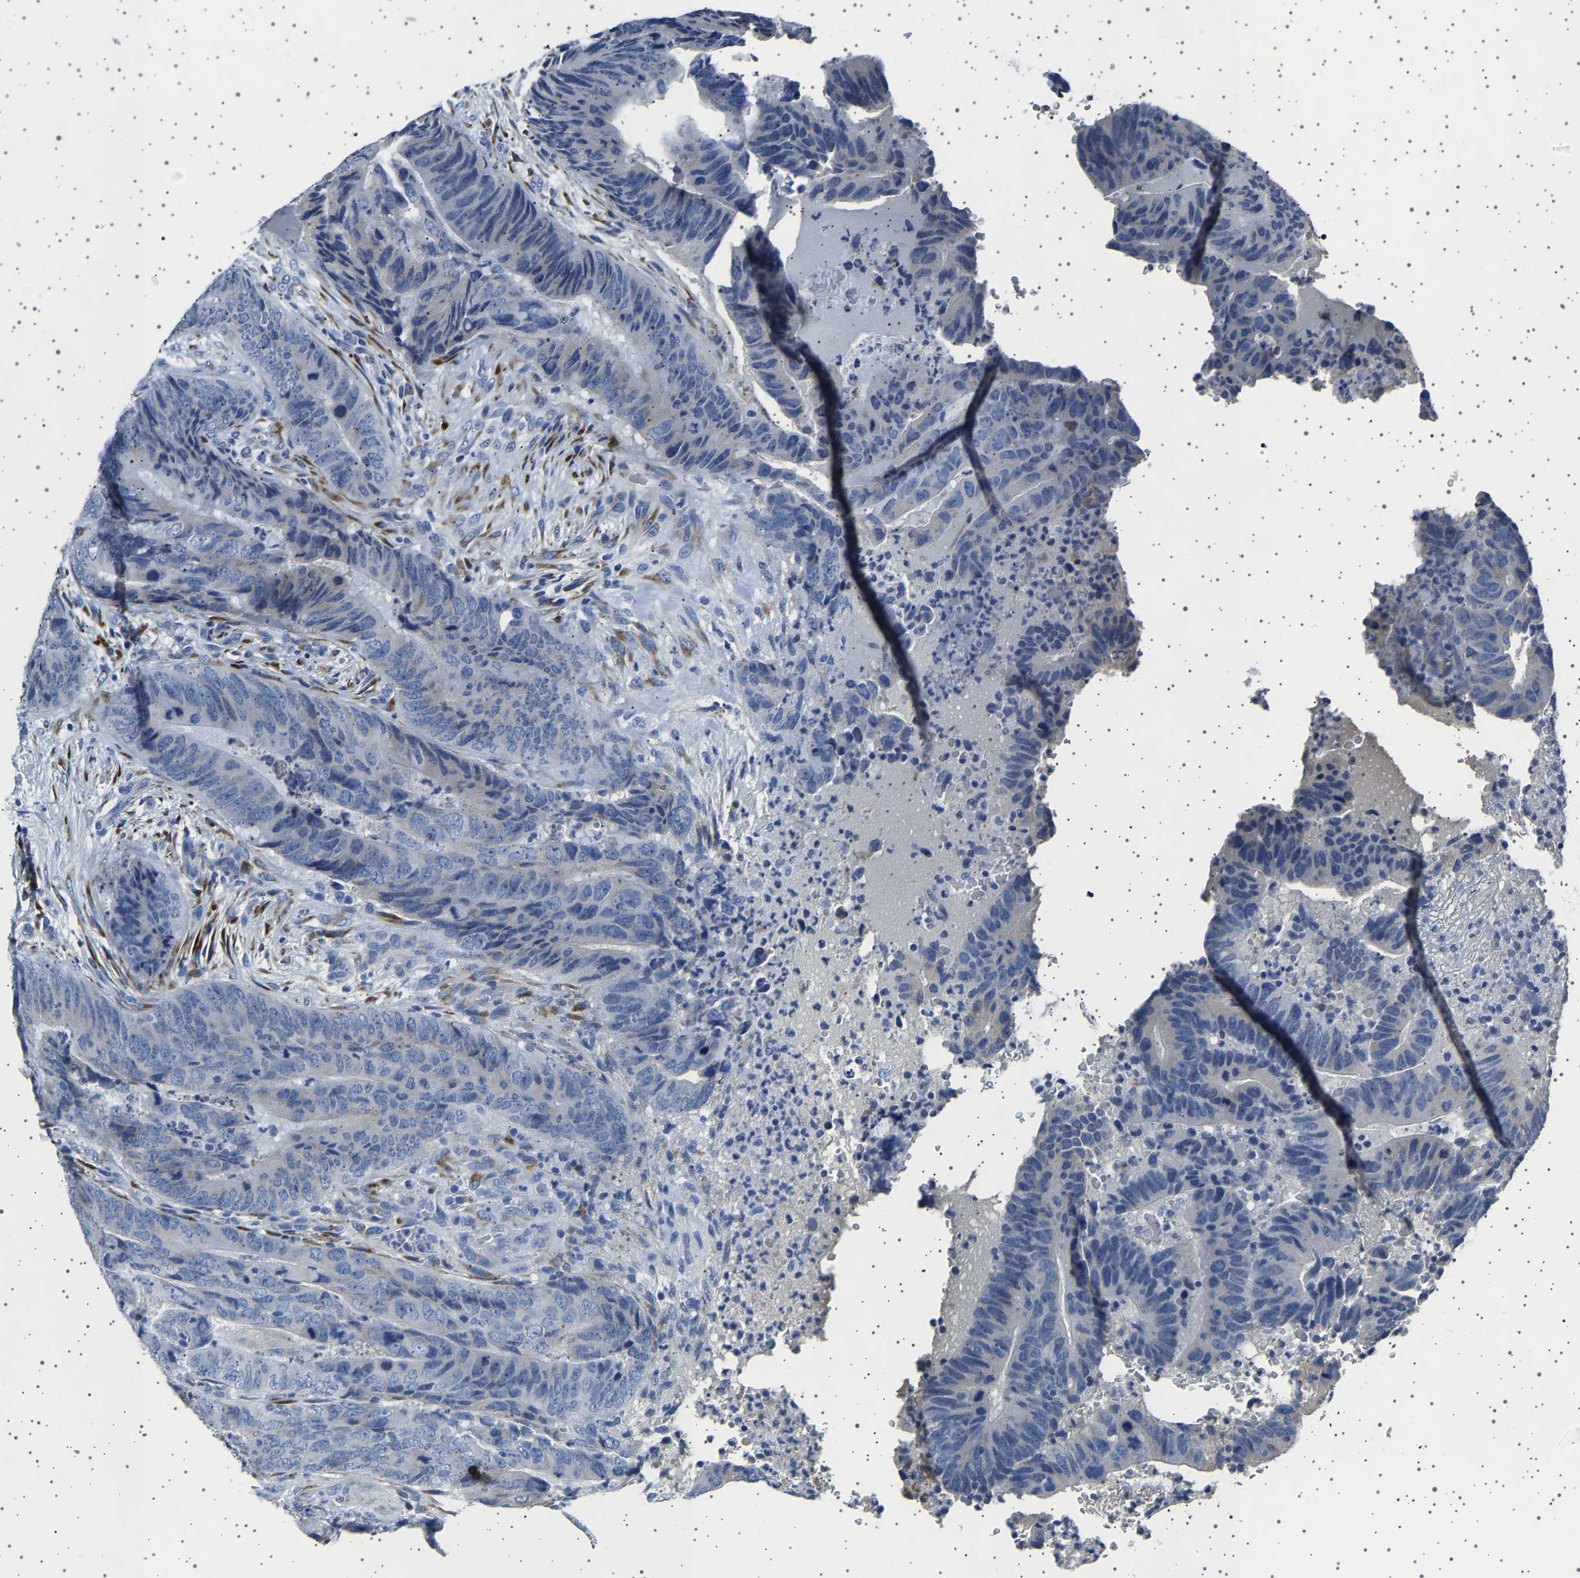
{"staining": {"intensity": "negative", "quantity": "none", "location": "none"}, "tissue": "colorectal cancer", "cell_type": "Tumor cells", "image_type": "cancer", "snomed": [{"axis": "morphology", "description": "Adenocarcinoma, NOS"}, {"axis": "topography", "description": "Colon"}], "caption": "Tumor cells show no significant protein expression in colorectal cancer (adenocarcinoma). (DAB (3,3'-diaminobenzidine) IHC with hematoxylin counter stain).", "gene": "FTCD", "patient": {"sex": "male", "age": 56}}